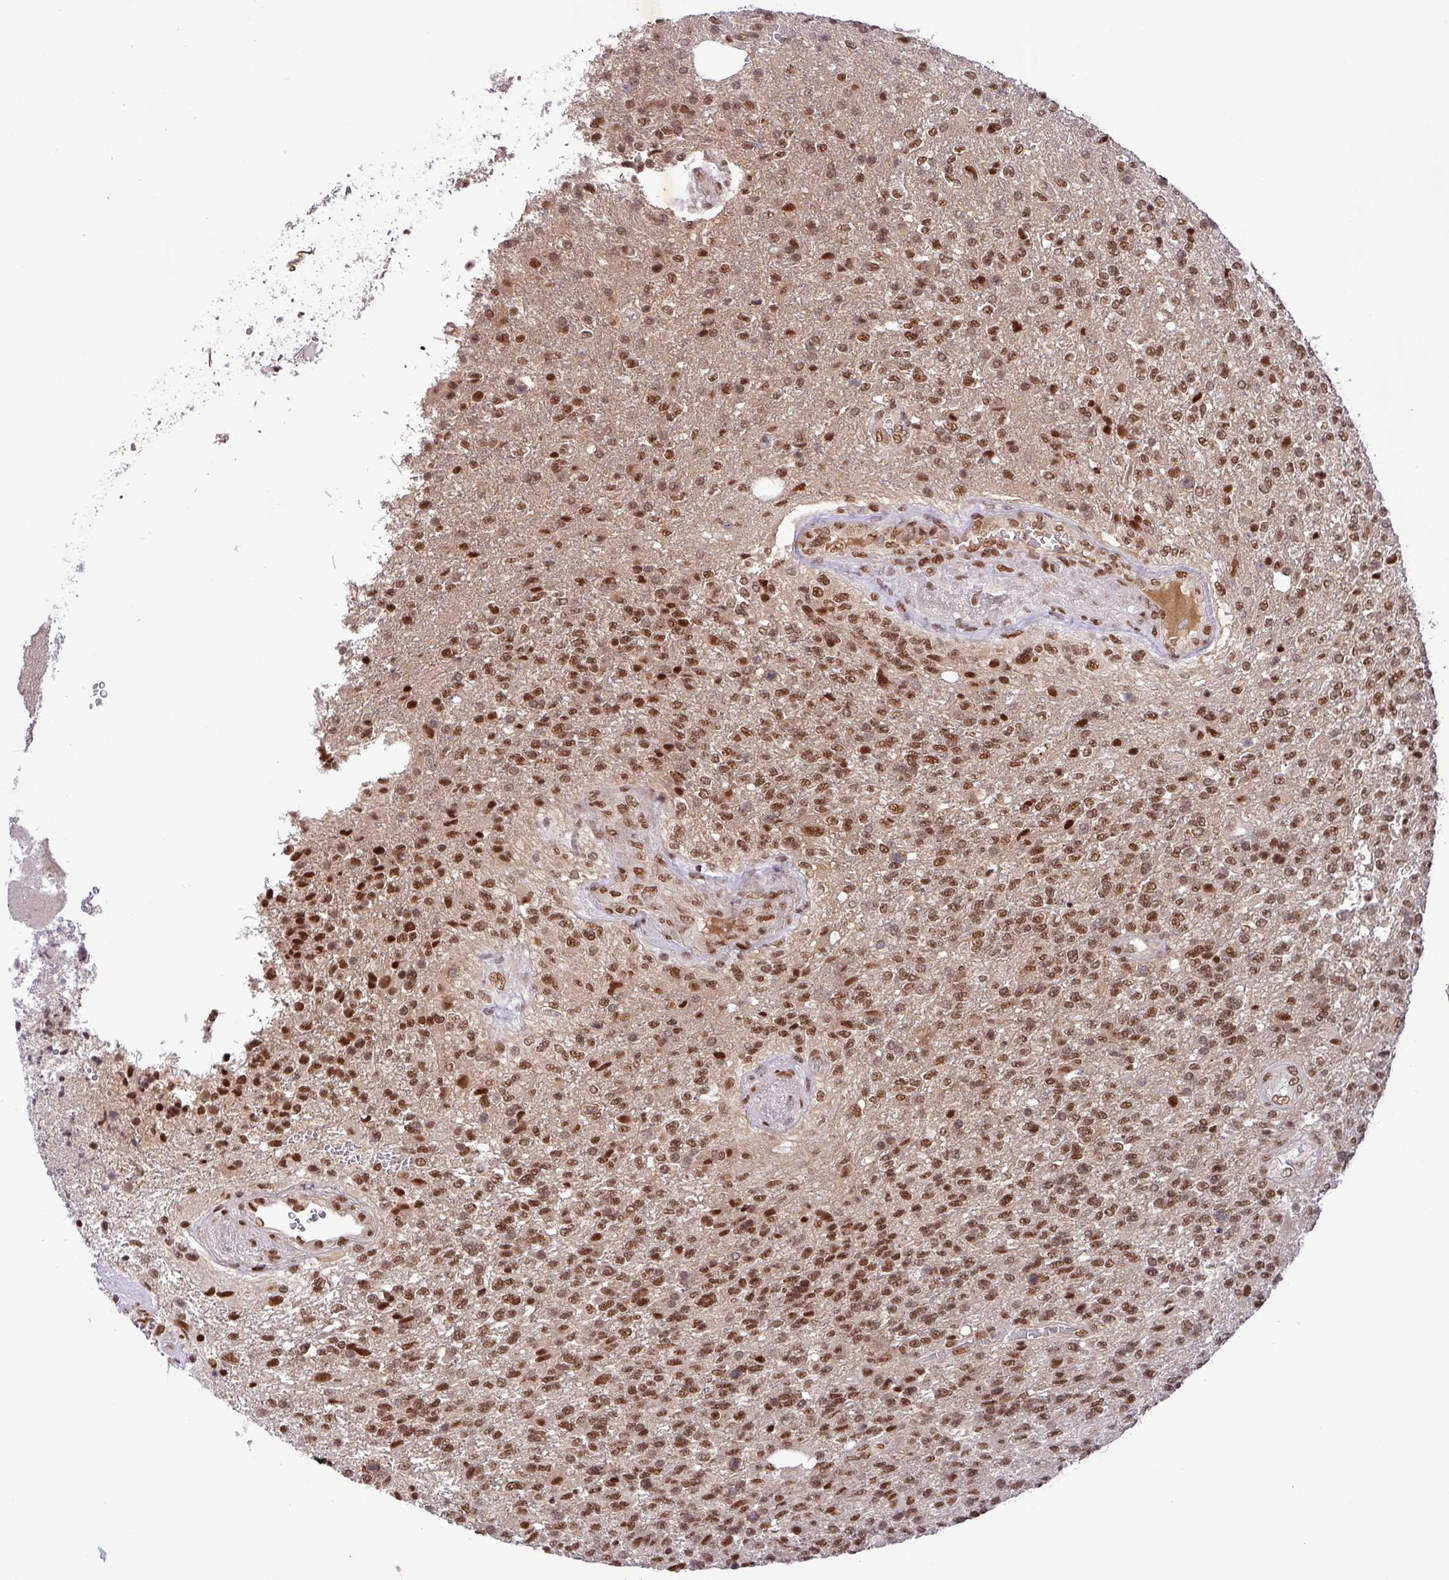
{"staining": {"intensity": "moderate", "quantity": ">75%", "location": "nuclear"}, "tissue": "glioma", "cell_type": "Tumor cells", "image_type": "cancer", "snomed": [{"axis": "morphology", "description": "Glioma, malignant, High grade"}, {"axis": "topography", "description": "Brain"}], "caption": "A brown stain labels moderate nuclear expression of a protein in glioma tumor cells. (brown staining indicates protein expression, while blue staining denotes nuclei).", "gene": "SRSF2", "patient": {"sex": "male", "age": 56}}